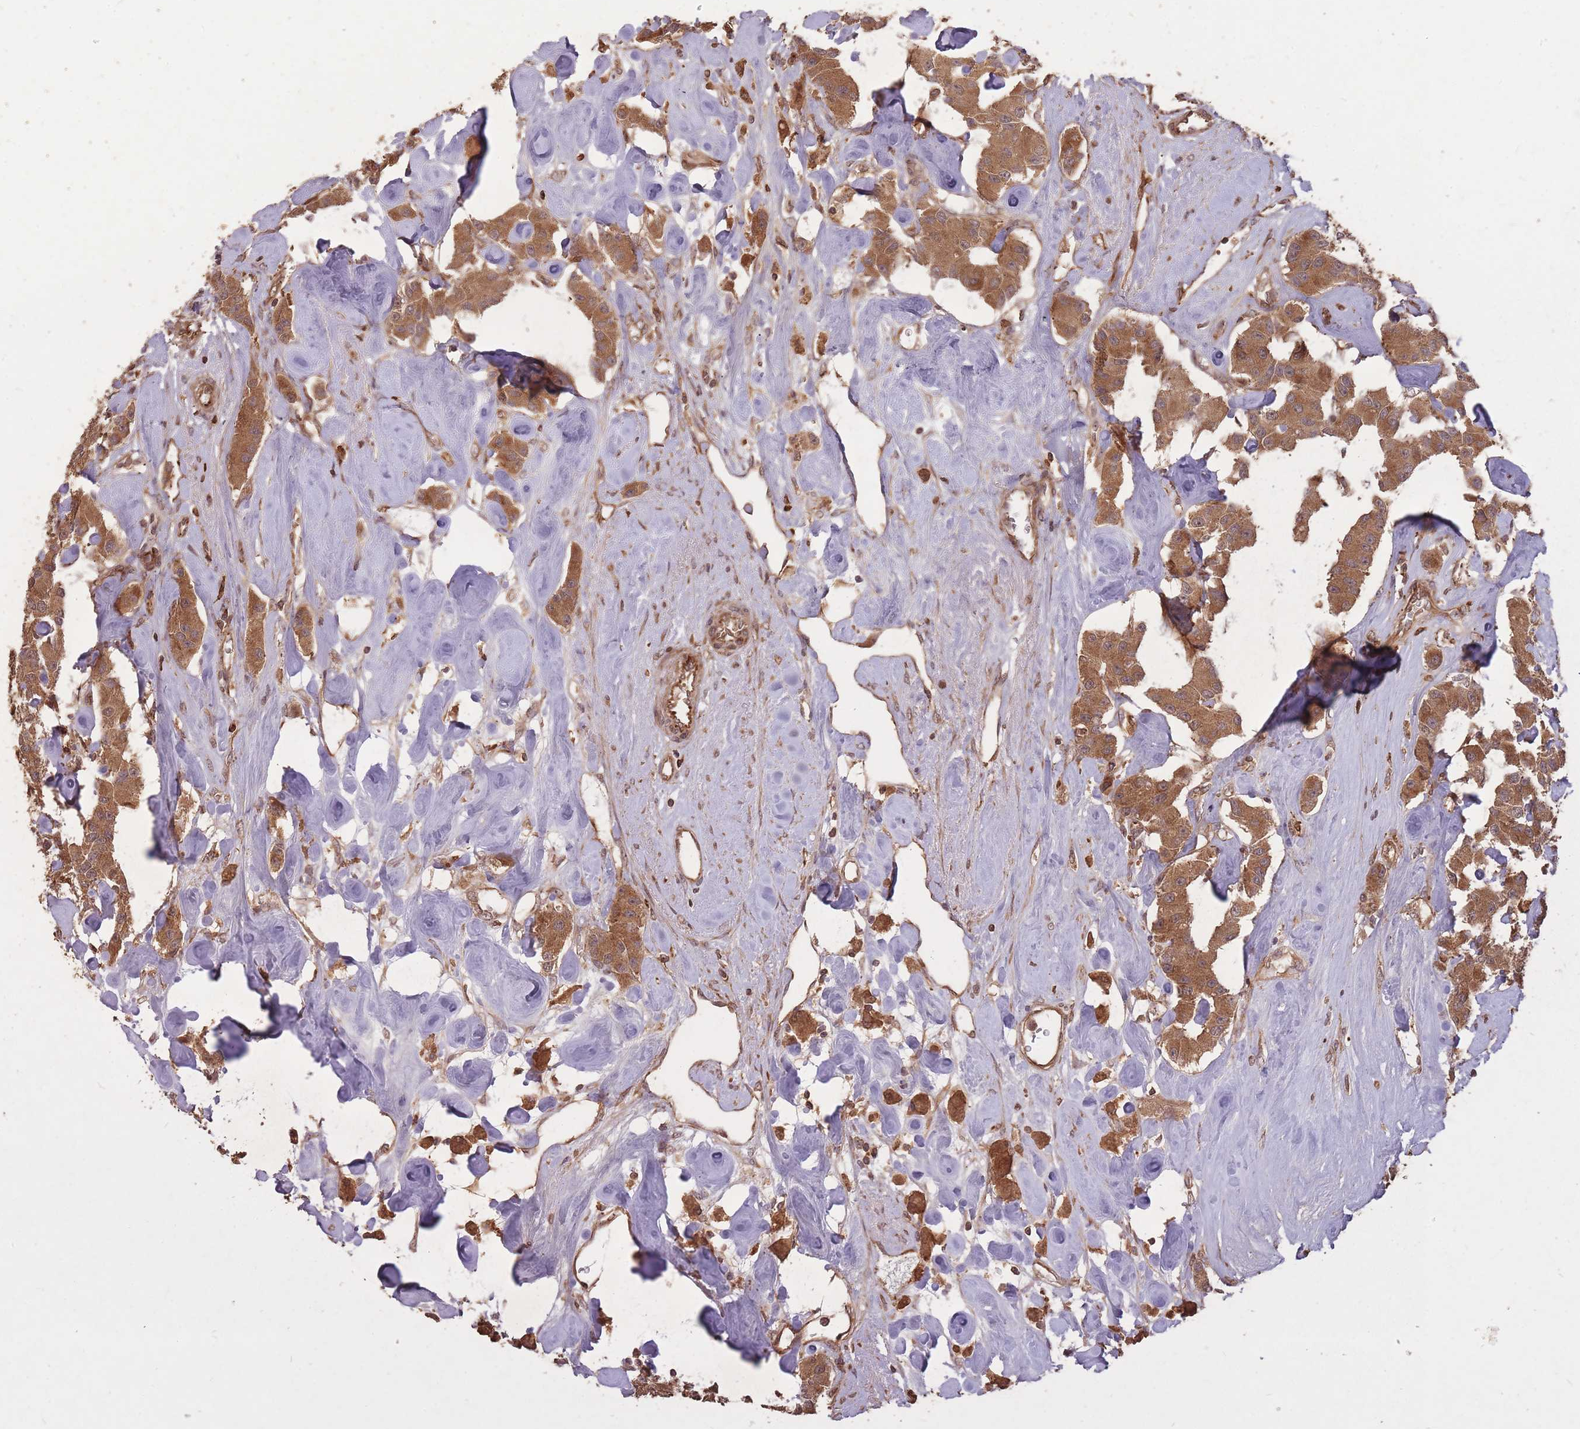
{"staining": {"intensity": "strong", "quantity": ">75%", "location": "cytoplasmic/membranous"}, "tissue": "carcinoid", "cell_type": "Tumor cells", "image_type": "cancer", "snomed": [{"axis": "morphology", "description": "Carcinoid, malignant, NOS"}, {"axis": "topography", "description": "Pancreas"}], "caption": "Human malignant carcinoid stained for a protein (brown) reveals strong cytoplasmic/membranous positive positivity in approximately >75% of tumor cells.", "gene": "ERBB3", "patient": {"sex": "male", "age": 41}}